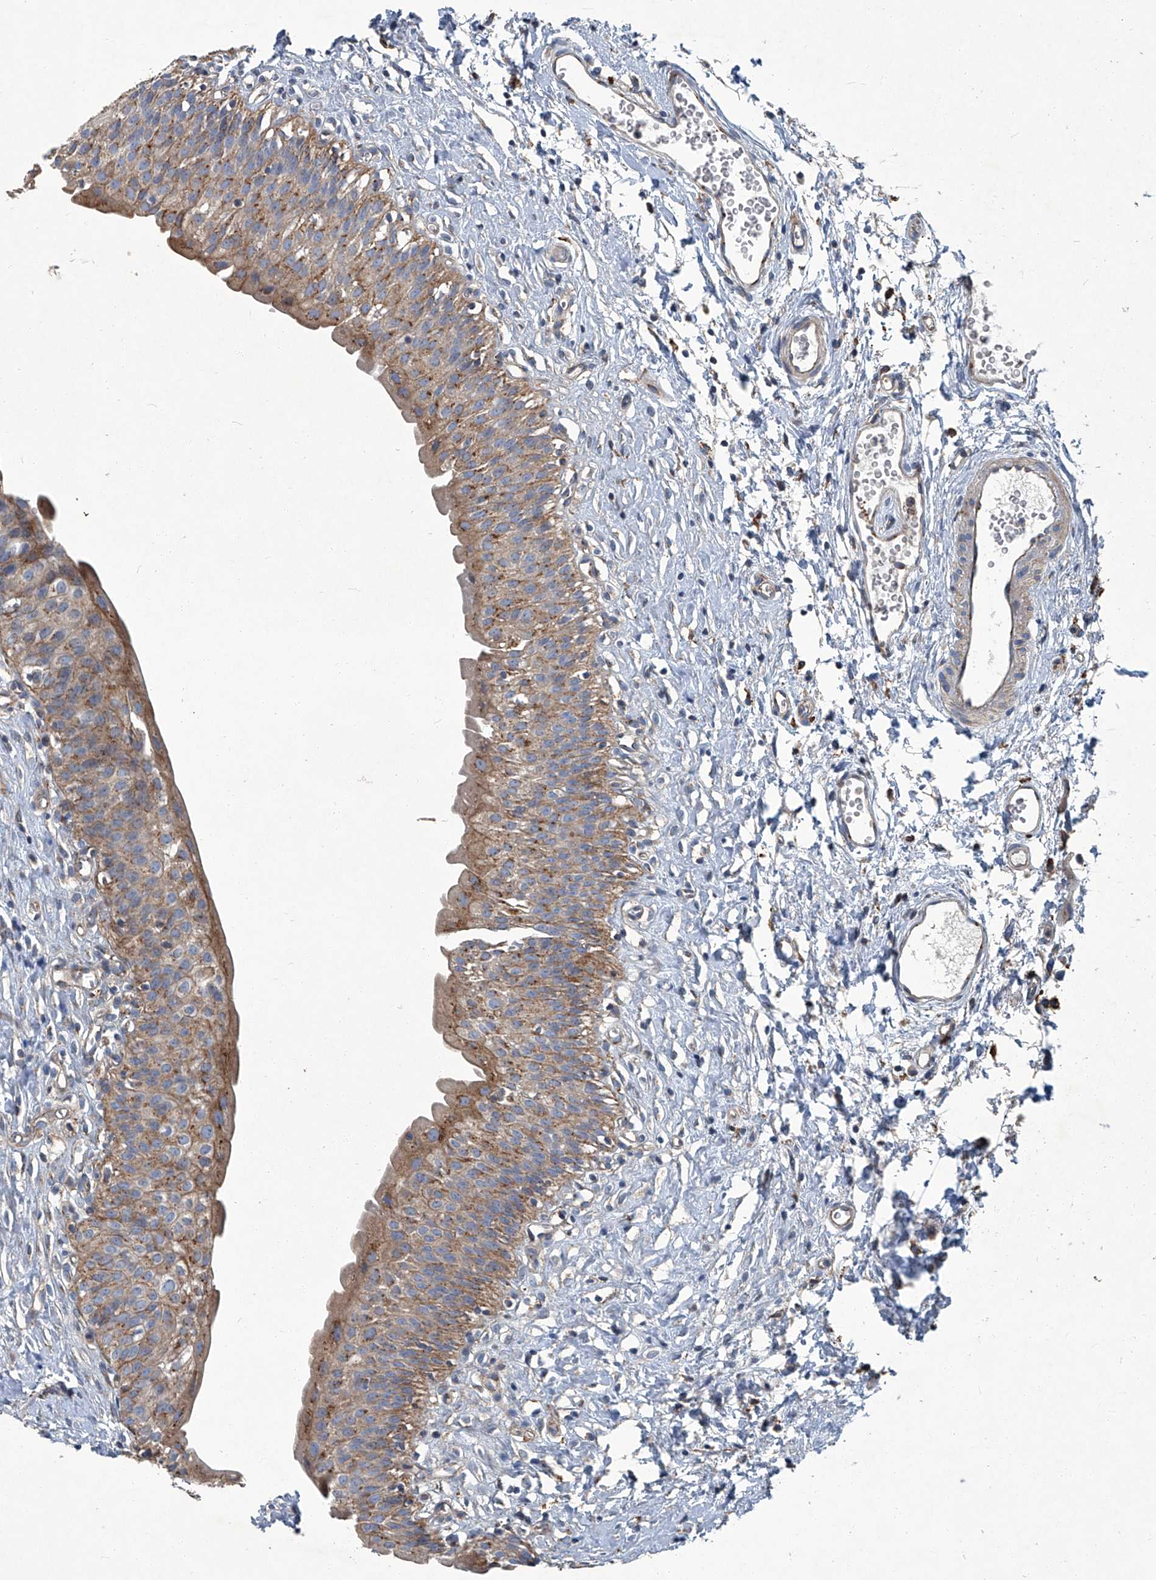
{"staining": {"intensity": "moderate", "quantity": ">75%", "location": "cytoplasmic/membranous"}, "tissue": "urinary bladder", "cell_type": "Urothelial cells", "image_type": "normal", "snomed": [{"axis": "morphology", "description": "Normal tissue, NOS"}, {"axis": "topography", "description": "Urinary bladder"}], "caption": "Immunohistochemical staining of unremarkable human urinary bladder reveals moderate cytoplasmic/membranous protein staining in about >75% of urothelial cells.", "gene": "PIGH", "patient": {"sex": "male", "age": 51}}